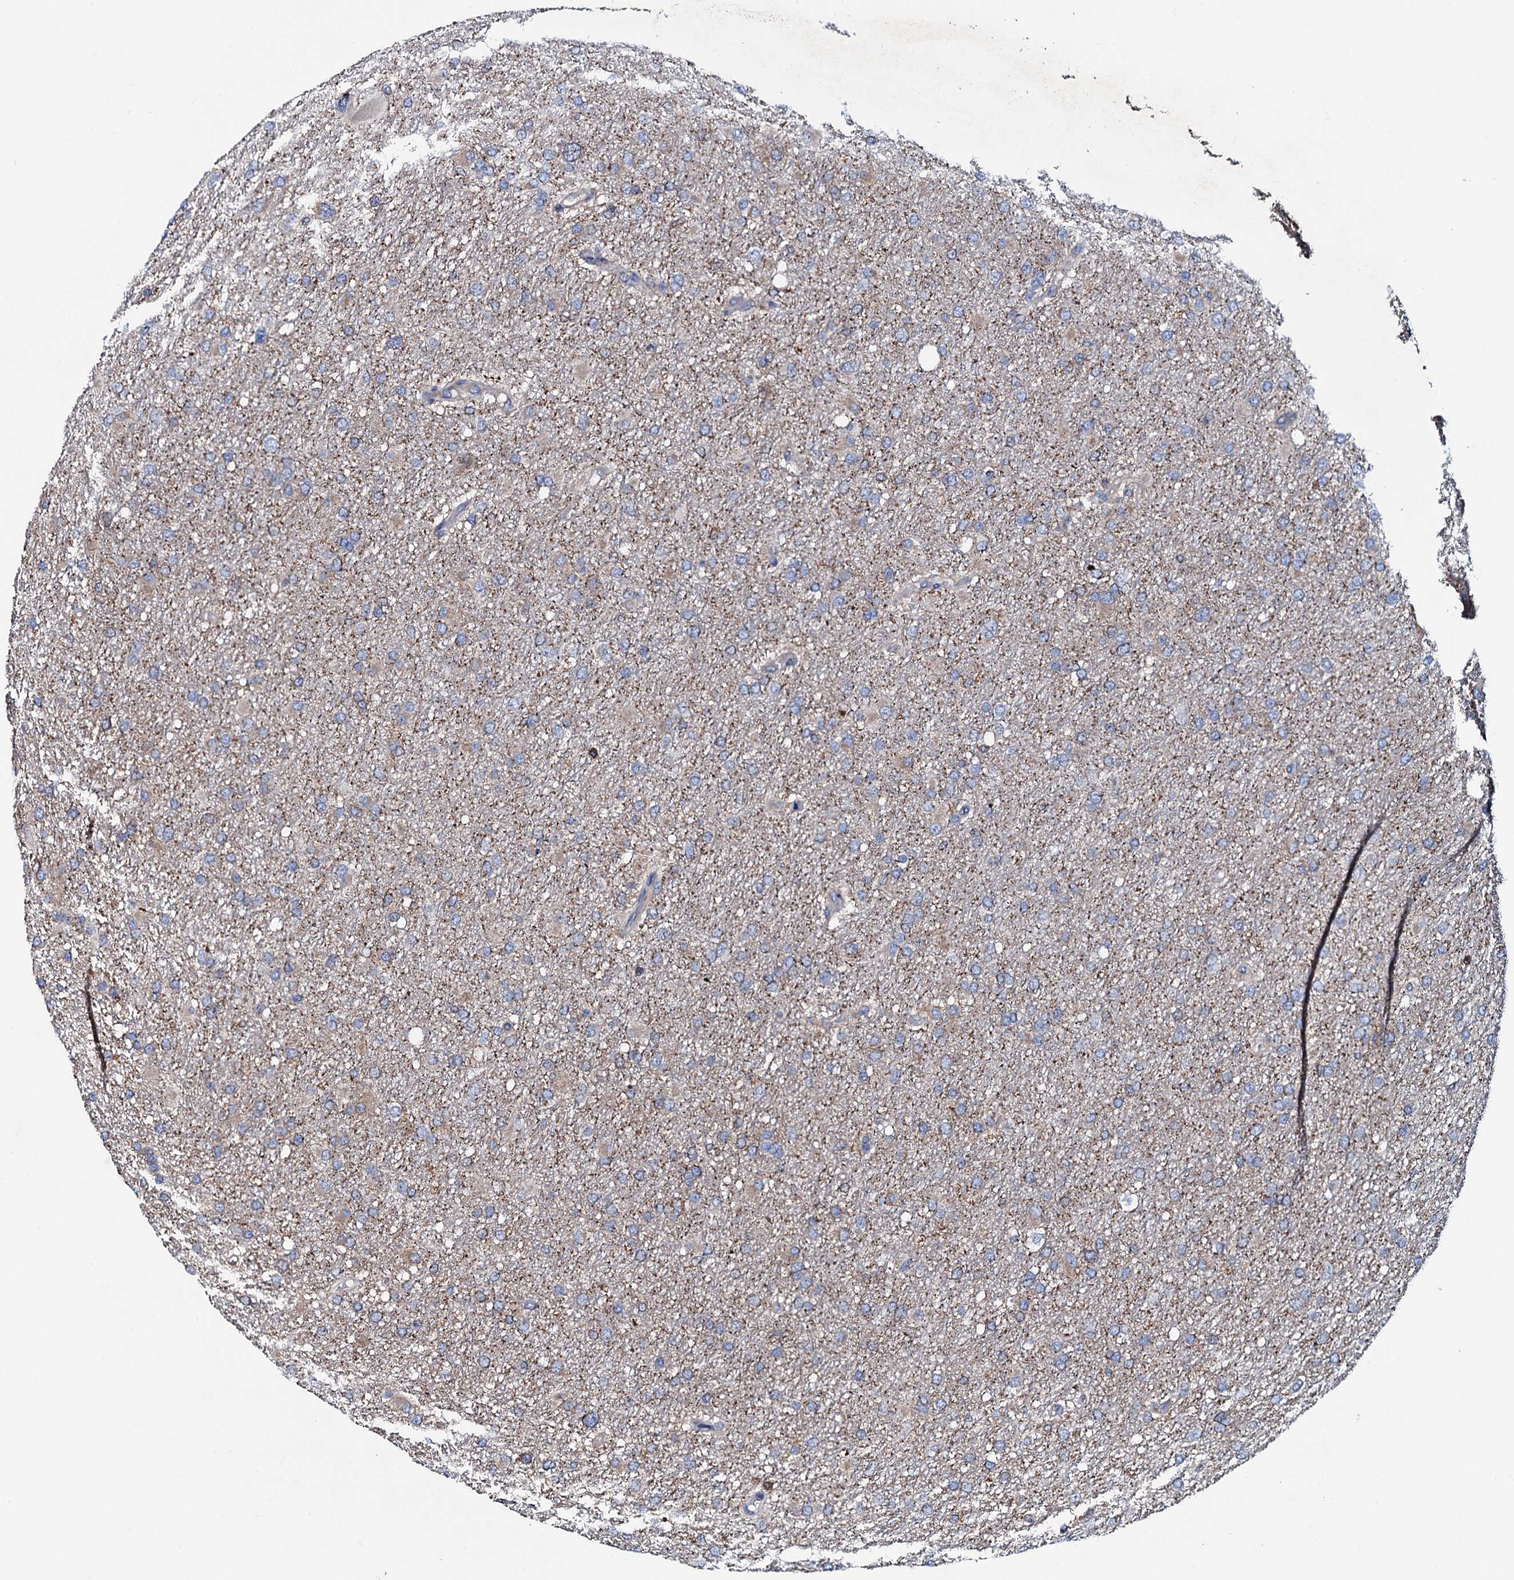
{"staining": {"intensity": "negative", "quantity": "none", "location": "none"}, "tissue": "glioma", "cell_type": "Tumor cells", "image_type": "cancer", "snomed": [{"axis": "morphology", "description": "Glioma, malignant, High grade"}, {"axis": "topography", "description": "Cerebral cortex"}], "caption": "Tumor cells show no significant expression in high-grade glioma (malignant).", "gene": "MS4A4E", "patient": {"sex": "female", "age": 36}}